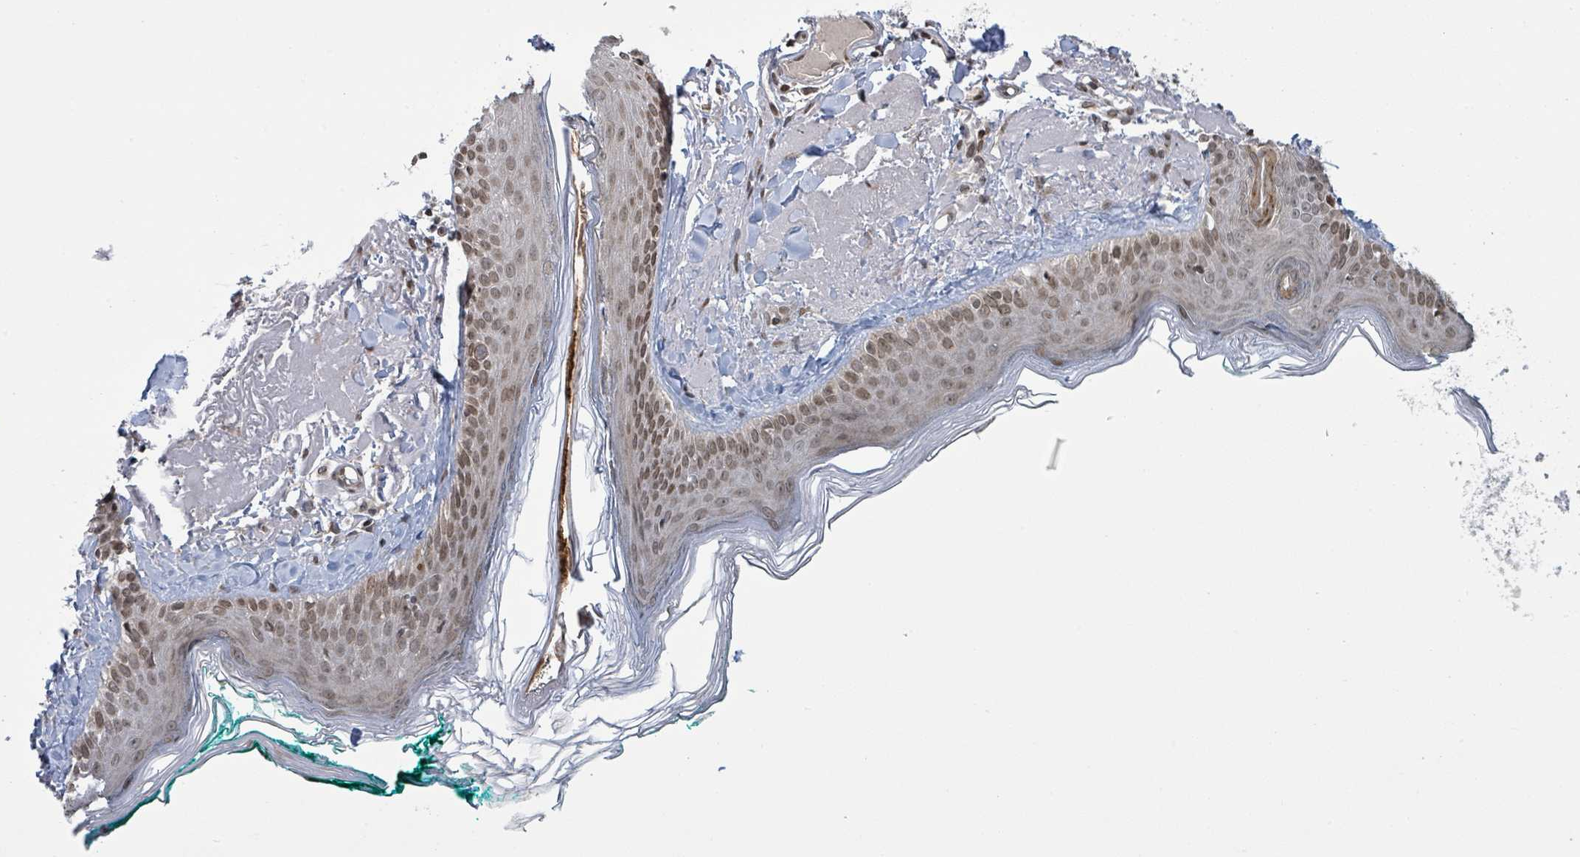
{"staining": {"intensity": "moderate", "quantity": "25%-75%", "location": "nuclear"}, "tissue": "skin", "cell_type": "Fibroblasts", "image_type": "normal", "snomed": [{"axis": "morphology", "description": "Normal tissue, NOS"}, {"axis": "morphology", "description": "Malignant melanoma, NOS"}, {"axis": "topography", "description": "Skin"}], "caption": "Skin stained for a protein (brown) exhibits moderate nuclear positive expression in approximately 25%-75% of fibroblasts.", "gene": "SBF2", "patient": {"sex": "male", "age": 80}}